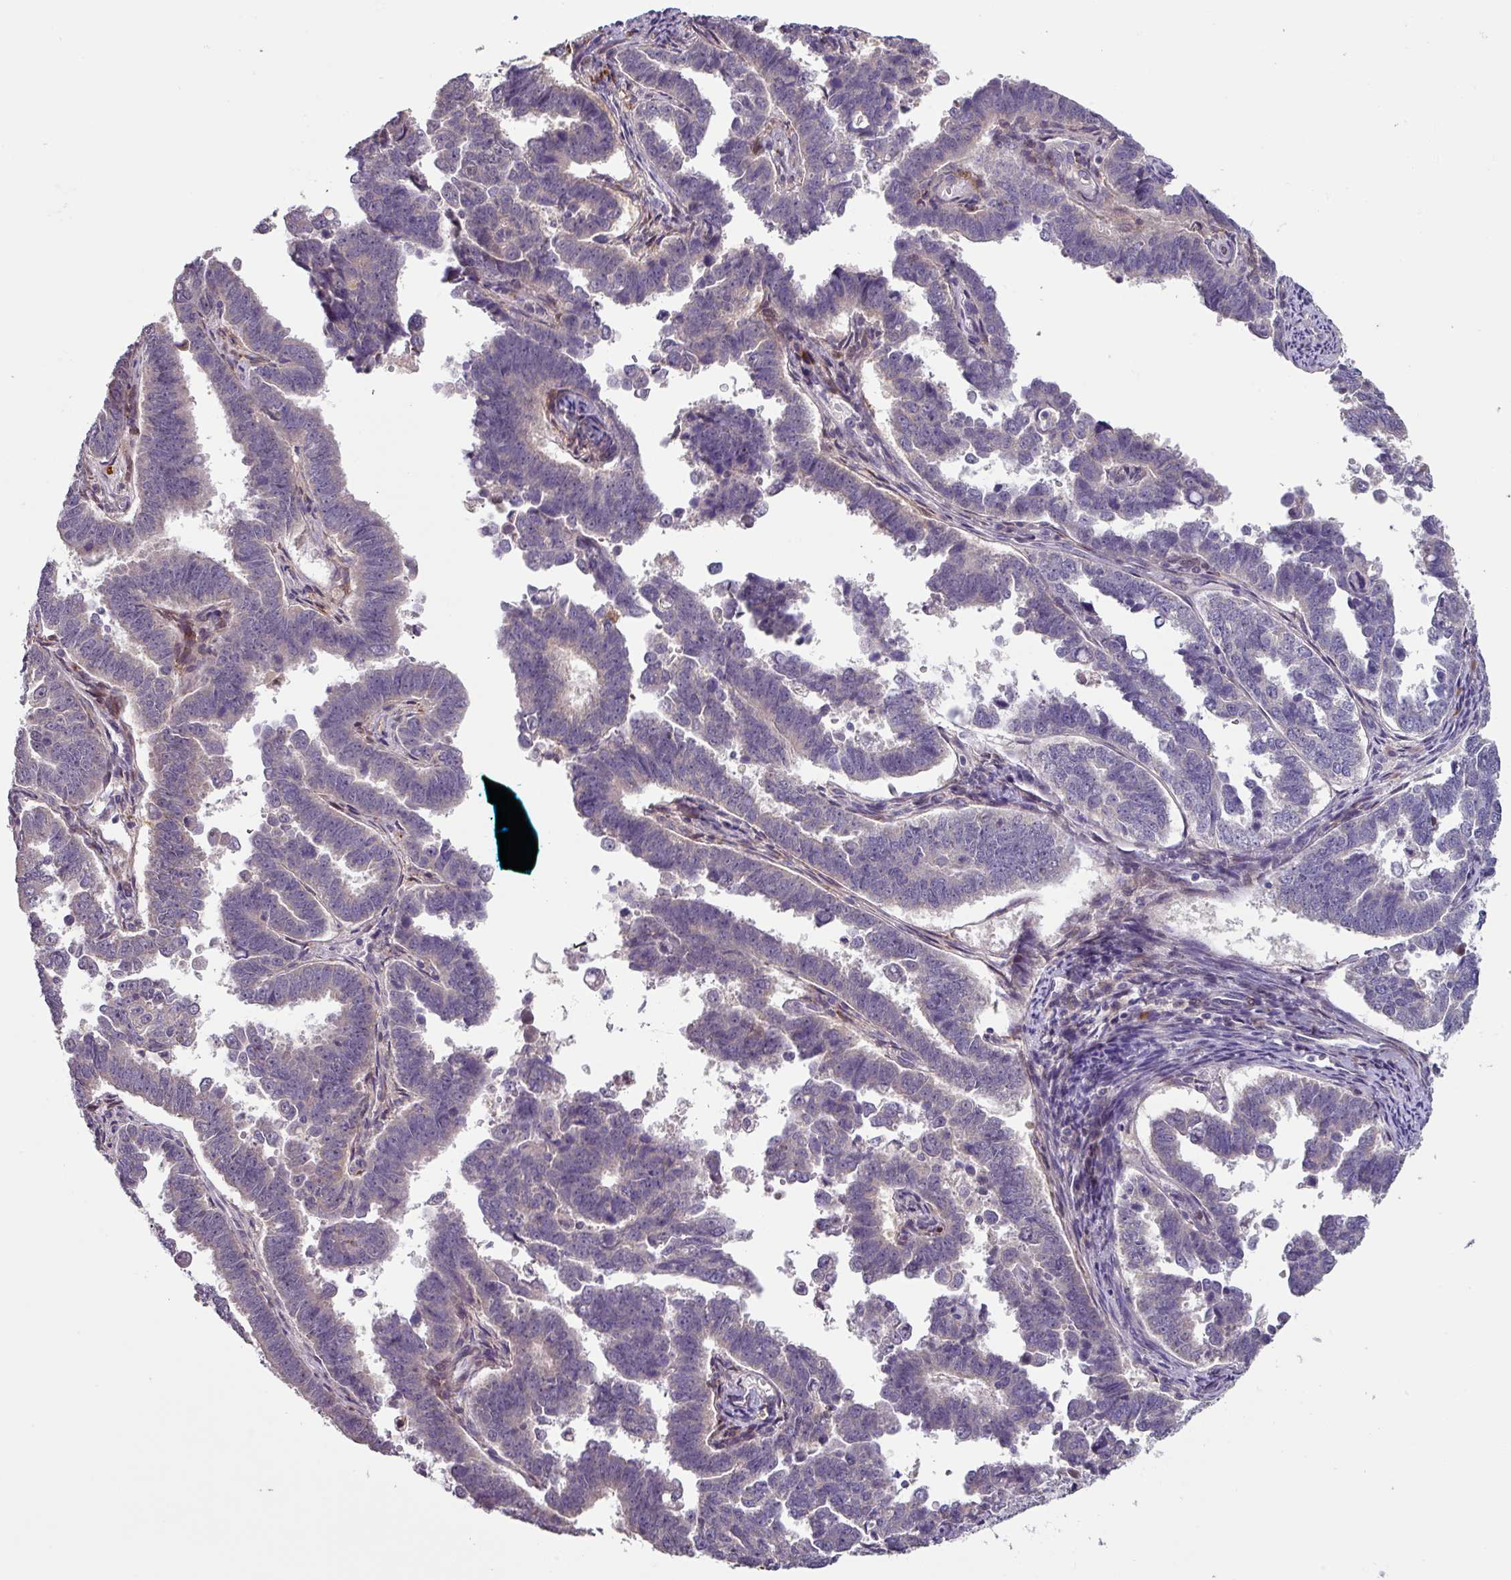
{"staining": {"intensity": "negative", "quantity": "none", "location": "none"}, "tissue": "endometrial cancer", "cell_type": "Tumor cells", "image_type": "cancer", "snomed": [{"axis": "morphology", "description": "Adenocarcinoma, NOS"}, {"axis": "topography", "description": "Endometrium"}], "caption": "IHC of endometrial adenocarcinoma displays no positivity in tumor cells. The staining is performed using DAB (3,3'-diaminobenzidine) brown chromogen with nuclei counter-stained in using hematoxylin.", "gene": "KLHL3", "patient": {"sex": "female", "age": 75}}